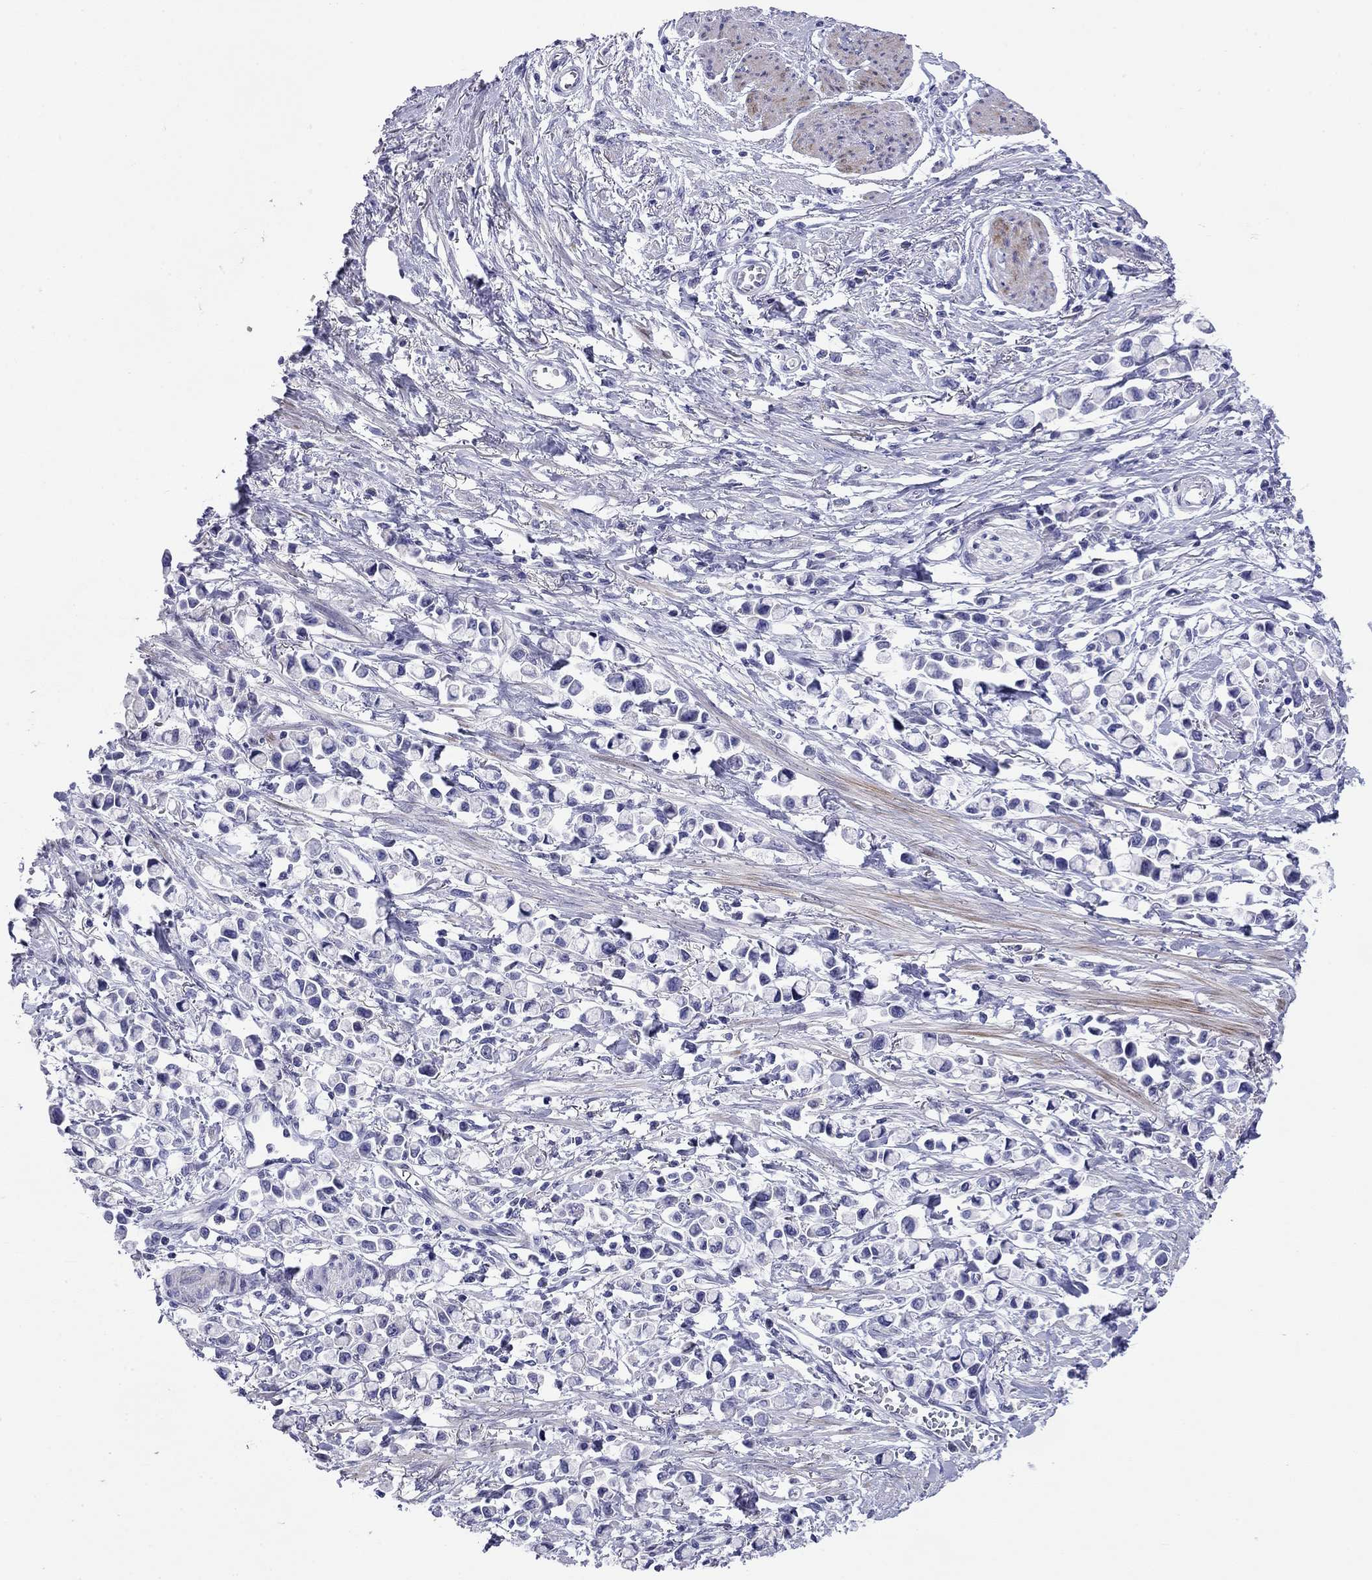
{"staining": {"intensity": "negative", "quantity": "none", "location": "none"}, "tissue": "stomach cancer", "cell_type": "Tumor cells", "image_type": "cancer", "snomed": [{"axis": "morphology", "description": "Adenocarcinoma, NOS"}, {"axis": "topography", "description": "Stomach"}], "caption": "Human stomach adenocarcinoma stained for a protein using immunohistochemistry demonstrates no expression in tumor cells.", "gene": "CMYA5", "patient": {"sex": "female", "age": 81}}